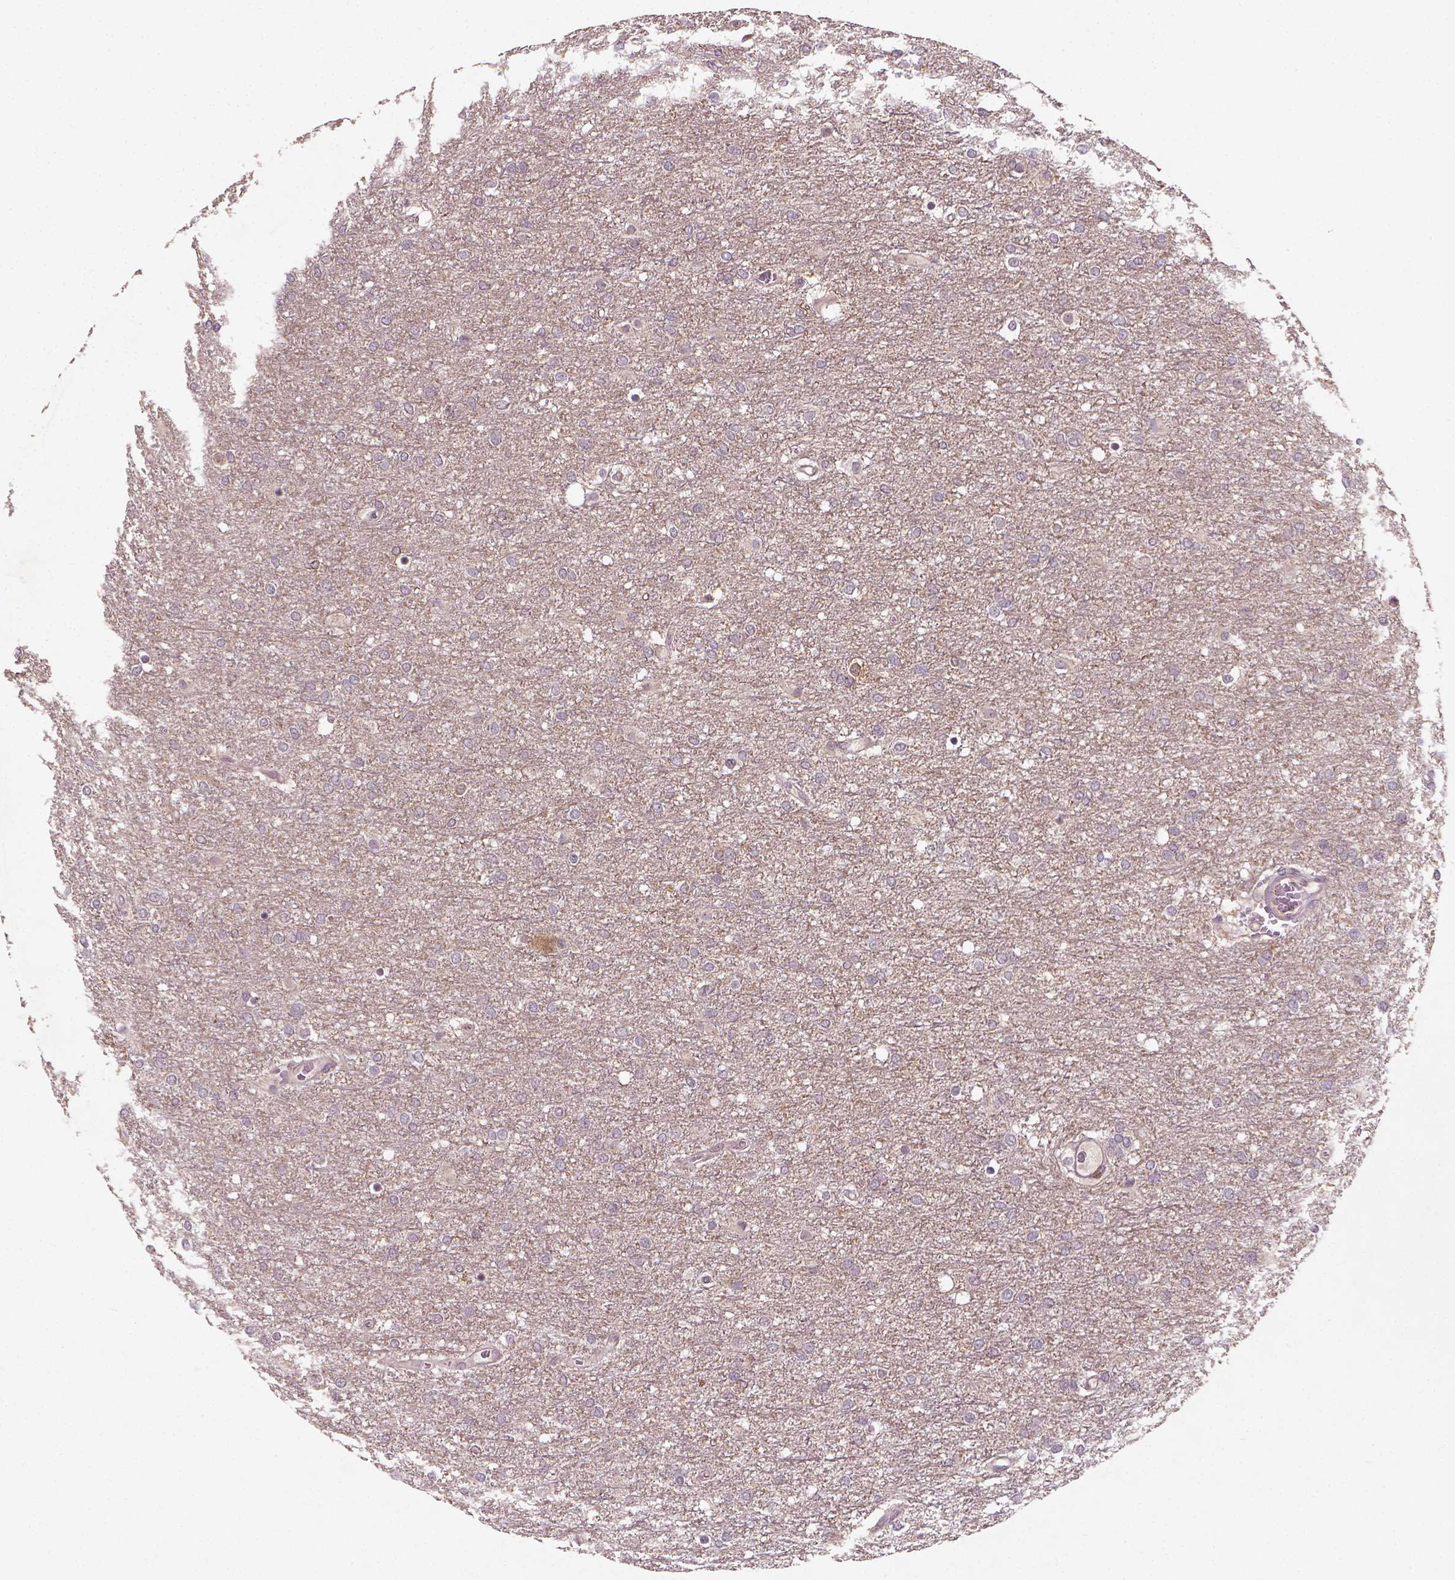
{"staining": {"intensity": "negative", "quantity": "none", "location": "none"}, "tissue": "glioma", "cell_type": "Tumor cells", "image_type": "cancer", "snomed": [{"axis": "morphology", "description": "Glioma, malignant, High grade"}, {"axis": "topography", "description": "Brain"}], "caption": "Human glioma stained for a protein using IHC shows no staining in tumor cells.", "gene": "CAMKK1", "patient": {"sex": "female", "age": 61}}